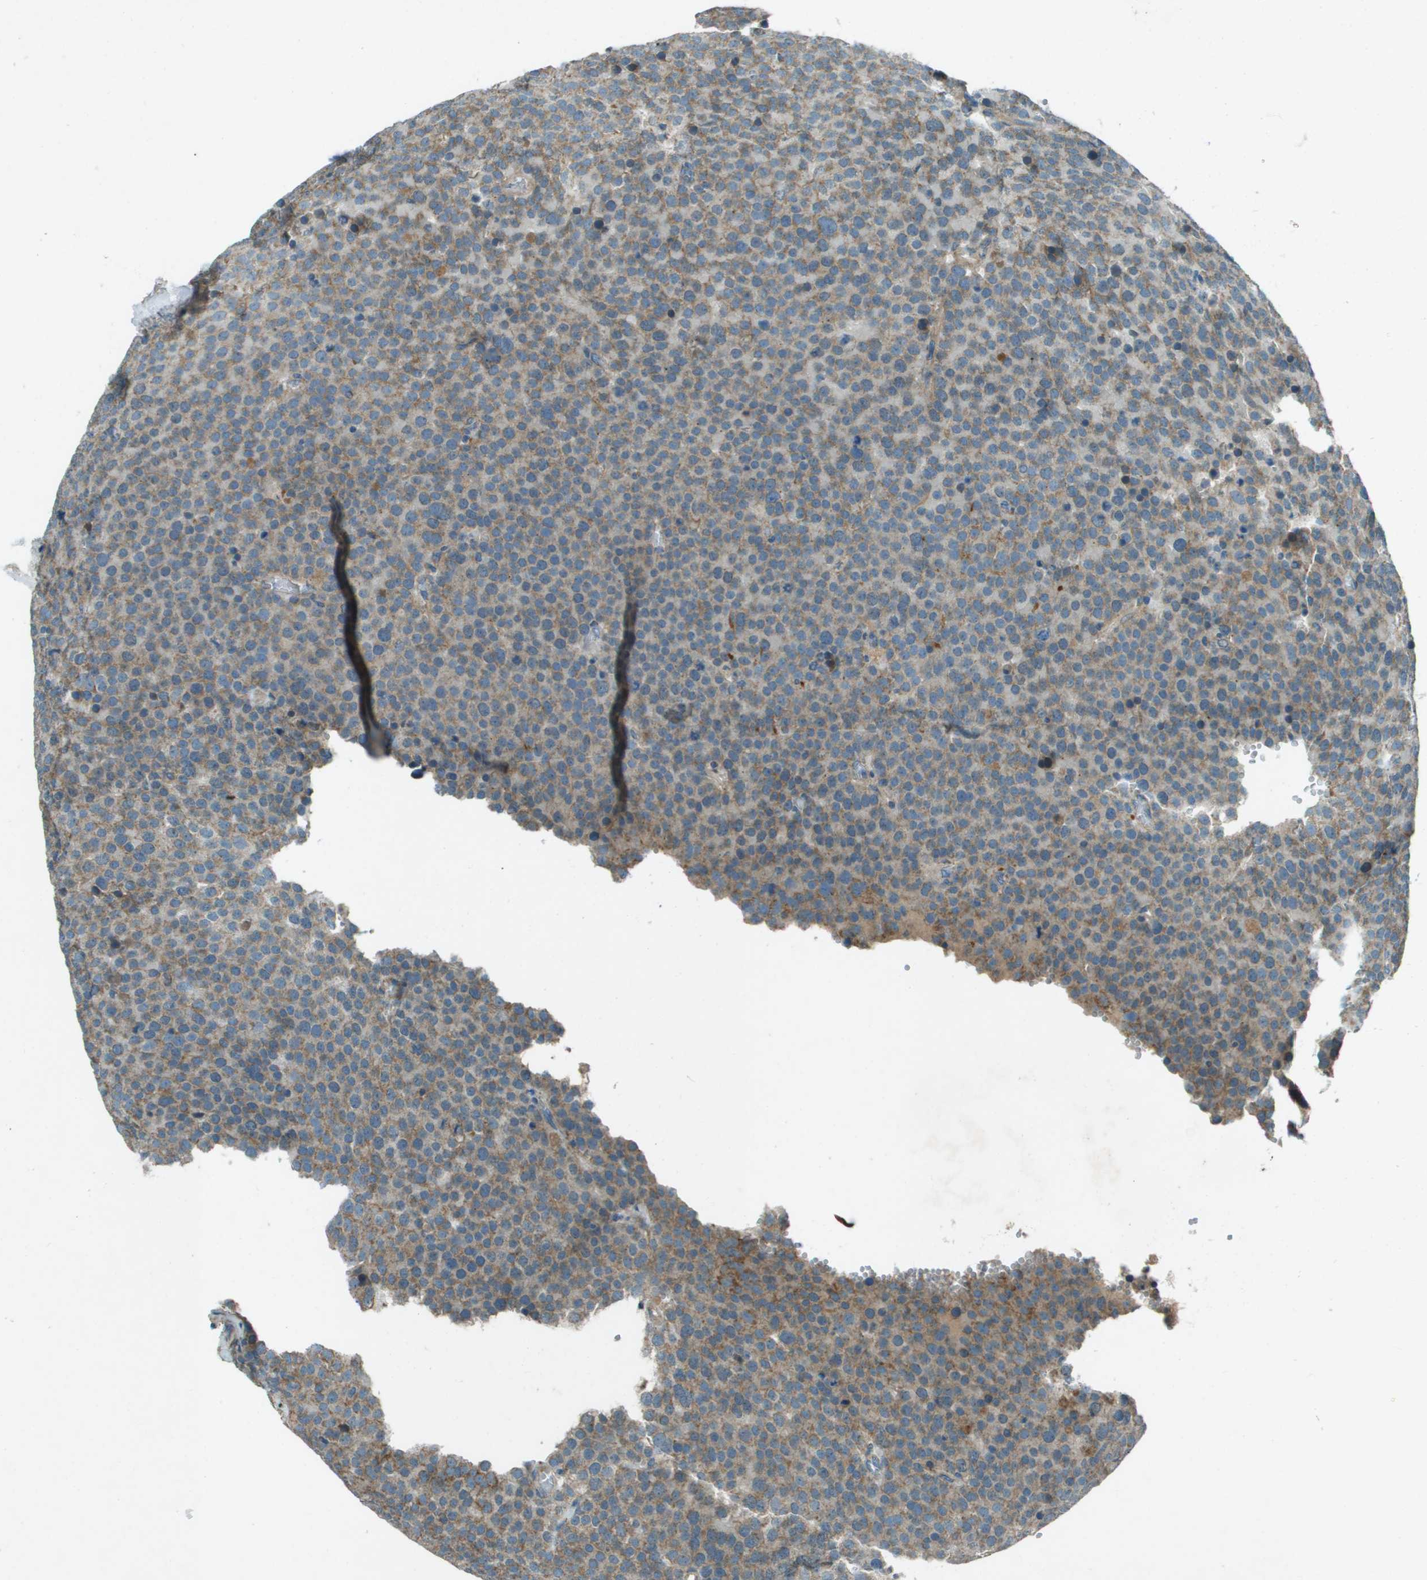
{"staining": {"intensity": "weak", "quantity": ">75%", "location": "cytoplasmic/membranous"}, "tissue": "testis cancer", "cell_type": "Tumor cells", "image_type": "cancer", "snomed": [{"axis": "morphology", "description": "Normal tissue, NOS"}, {"axis": "morphology", "description": "Seminoma, NOS"}, {"axis": "topography", "description": "Testis"}], "caption": "High-magnification brightfield microscopy of testis seminoma stained with DAB (brown) and counterstained with hematoxylin (blue). tumor cells exhibit weak cytoplasmic/membranous staining is present in approximately>75% of cells. The protein of interest is shown in brown color, while the nuclei are stained blue.", "gene": "MIGA1", "patient": {"sex": "male", "age": 71}}